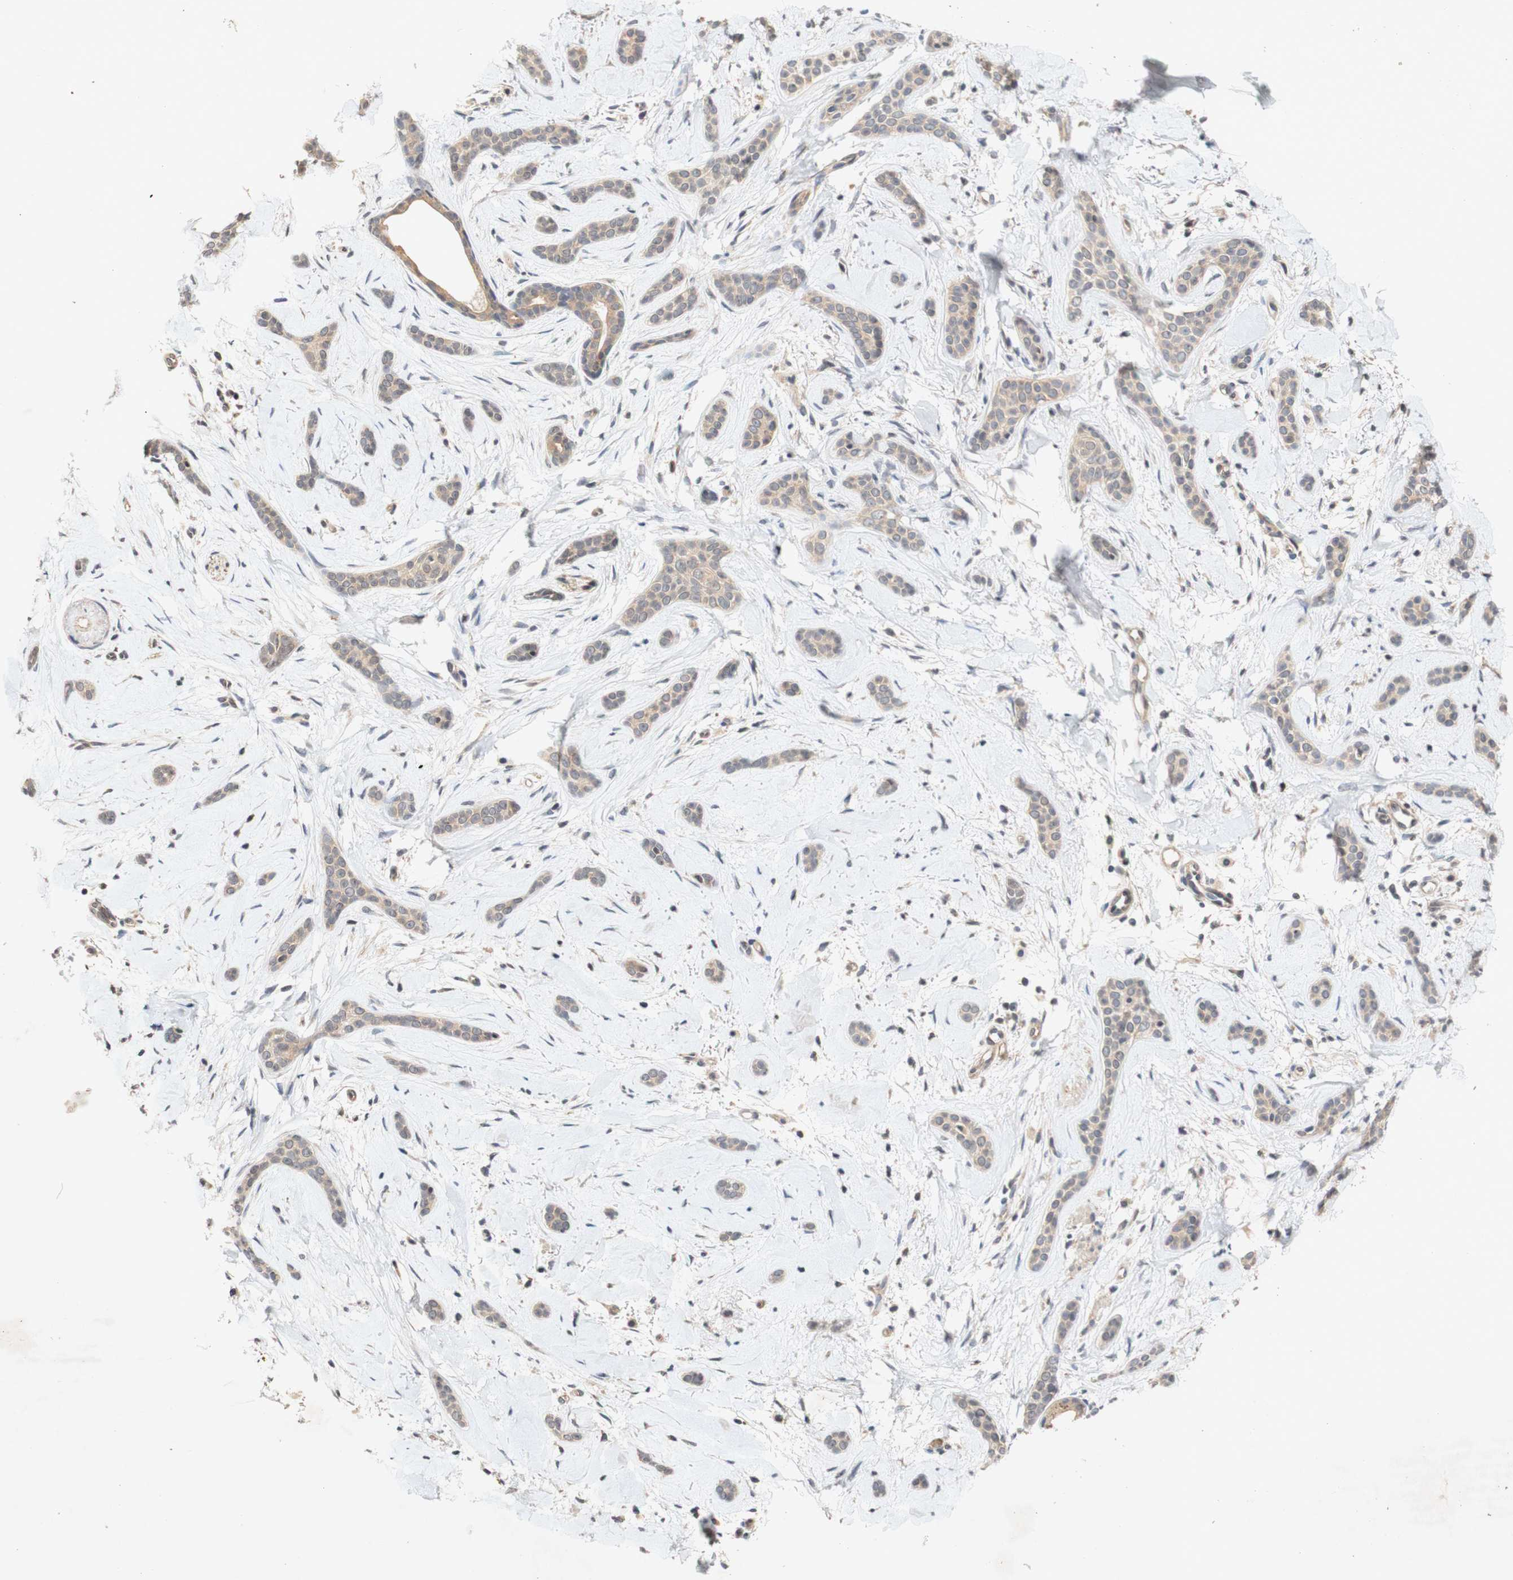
{"staining": {"intensity": "weak", "quantity": ">75%", "location": "cytoplasmic/membranous"}, "tissue": "skin cancer", "cell_type": "Tumor cells", "image_type": "cancer", "snomed": [{"axis": "morphology", "description": "Basal cell carcinoma"}, {"axis": "morphology", "description": "Adnexal tumor, benign"}, {"axis": "topography", "description": "Skin"}], "caption": "Approximately >75% of tumor cells in skin cancer (basal cell carcinoma) demonstrate weak cytoplasmic/membranous protein positivity as visualized by brown immunohistochemical staining.", "gene": "PIN1", "patient": {"sex": "female", "age": 42}}